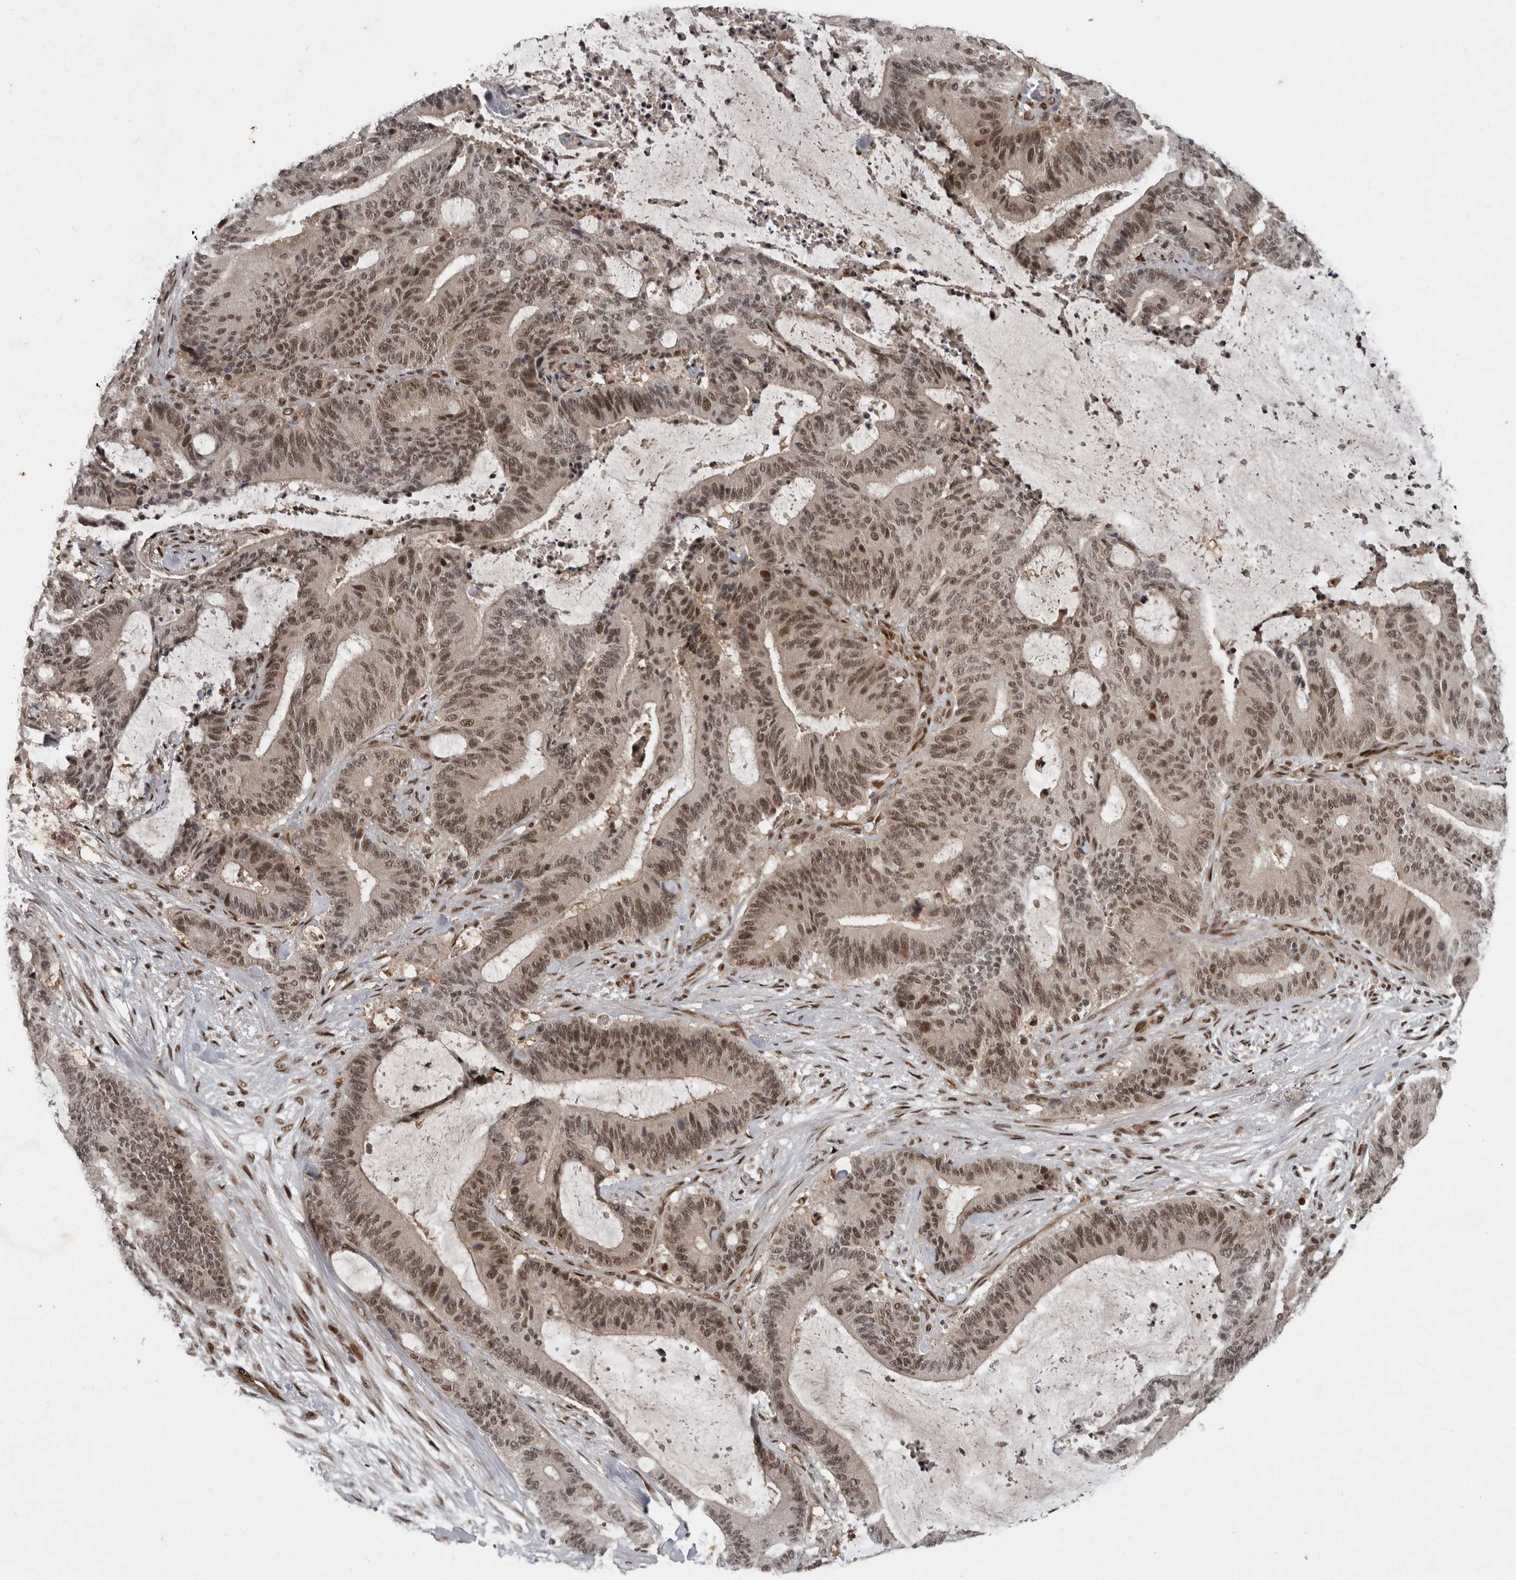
{"staining": {"intensity": "moderate", "quantity": ">75%", "location": "nuclear"}, "tissue": "liver cancer", "cell_type": "Tumor cells", "image_type": "cancer", "snomed": [{"axis": "morphology", "description": "Normal tissue, NOS"}, {"axis": "morphology", "description": "Cholangiocarcinoma"}, {"axis": "topography", "description": "Liver"}, {"axis": "topography", "description": "Peripheral nerve tissue"}], "caption": "Liver cancer was stained to show a protein in brown. There is medium levels of moderate nuclear staining in approximately >75% of tumor cells.", "gene": "CDC27", "patient": {"sex": "female", "age": 73}}